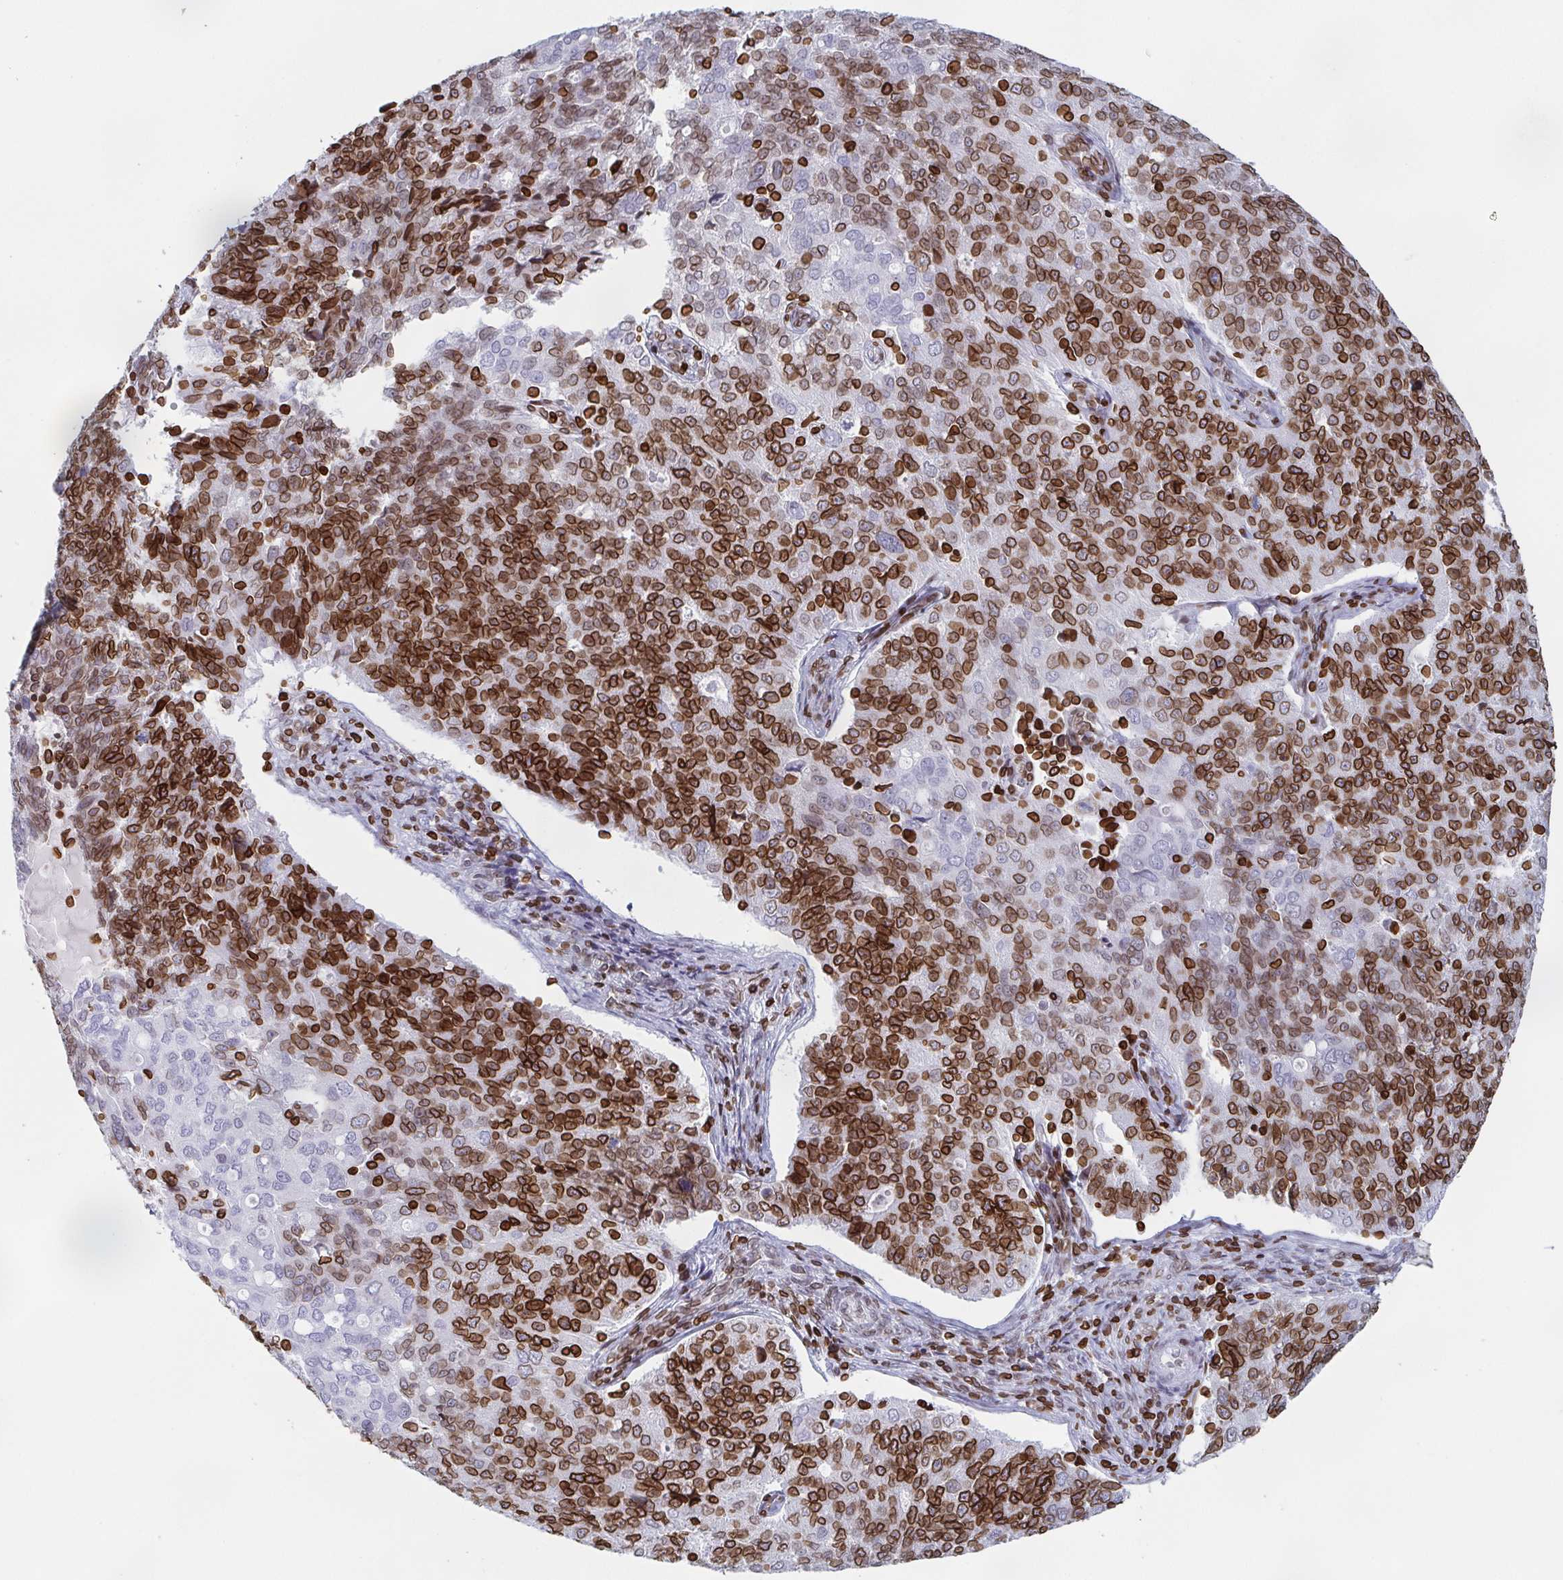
{"staining": {"intensity": "strong", "quantity": "25%-75%", "location": "cytoplasmic/membranous,nuclear"}, "tissue": "endometrial cancer", "cell_type": "Tumor cells", "image_type": "cancer", "snomed": [{"axis": "morphology", "description": "Adenocarcinoma, NOS"}, {"axis": "topography", "description": "Endometrium"}], "caption": "Immunohistochemical staining of endometrial cancer exhibits strong cytoplasmic/membranous and nuclear protein positivity in about 25%-75% of tumor cells. The staining was performed using DAB to visualize the protein expression in brown, while the nuclei were stained in blue with hematoxylin (Magnification: 20x).", "gene": "BTBD7", "patient": {"sex": "female", "age": 43}}